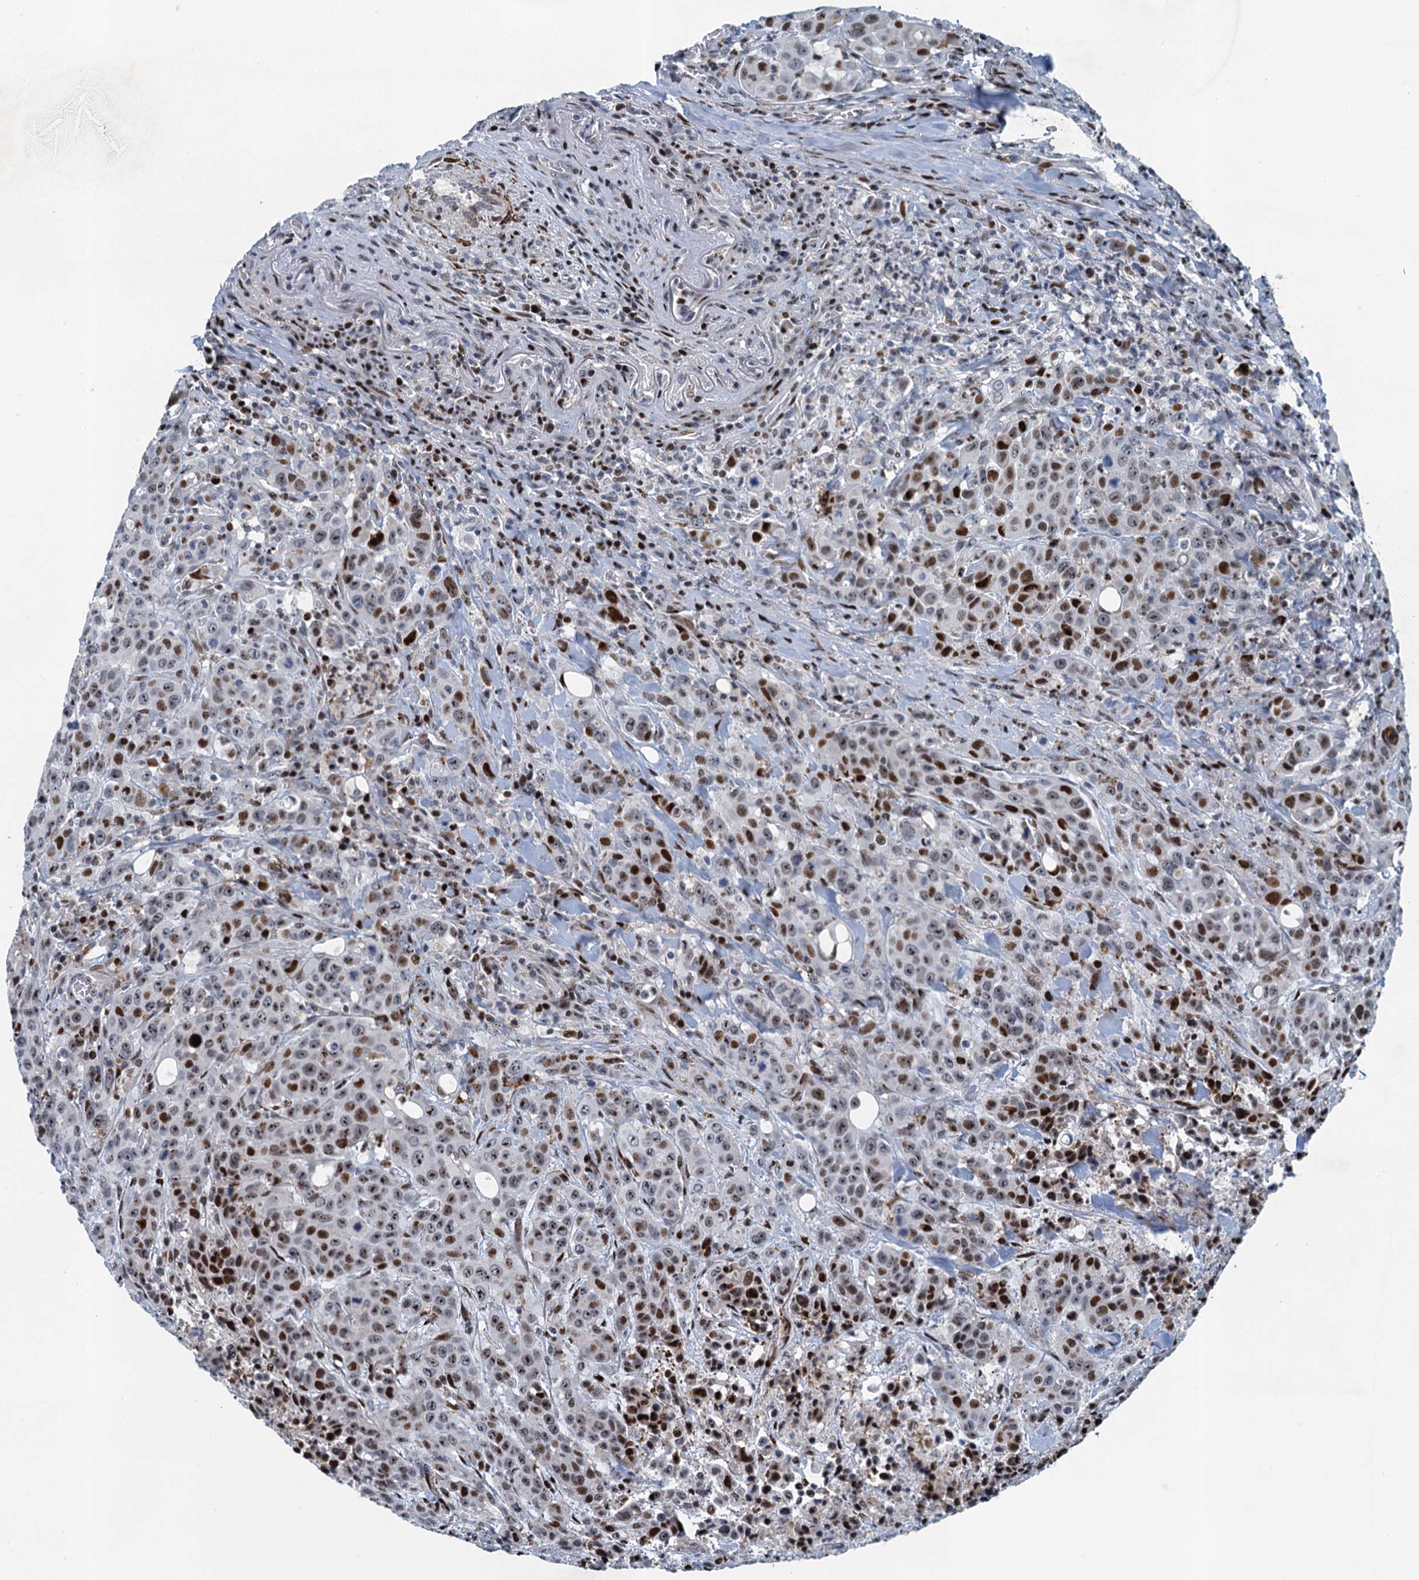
{"staining": {"intensity": "strong", "quantity": "25%-75%", "location": "nuclear"}, "tissue": "colorectal cancer", "cell_type": "Tumor cells", "image_type": "cancer", "snomed": [{"axis": "morphology", "description": "Adenocarcinoma, NOS"}, {"axis": "topography", "description": "Colon"}], "caption": "Immunohistochemical staining of adenocarcinoma (colorectal) exhibits high levels of strong nuclear positivity in approximately 25%-75% of tumor cells.", "gene": "ANKRD13D", "patient": {"sex": "male", "age": 62}}